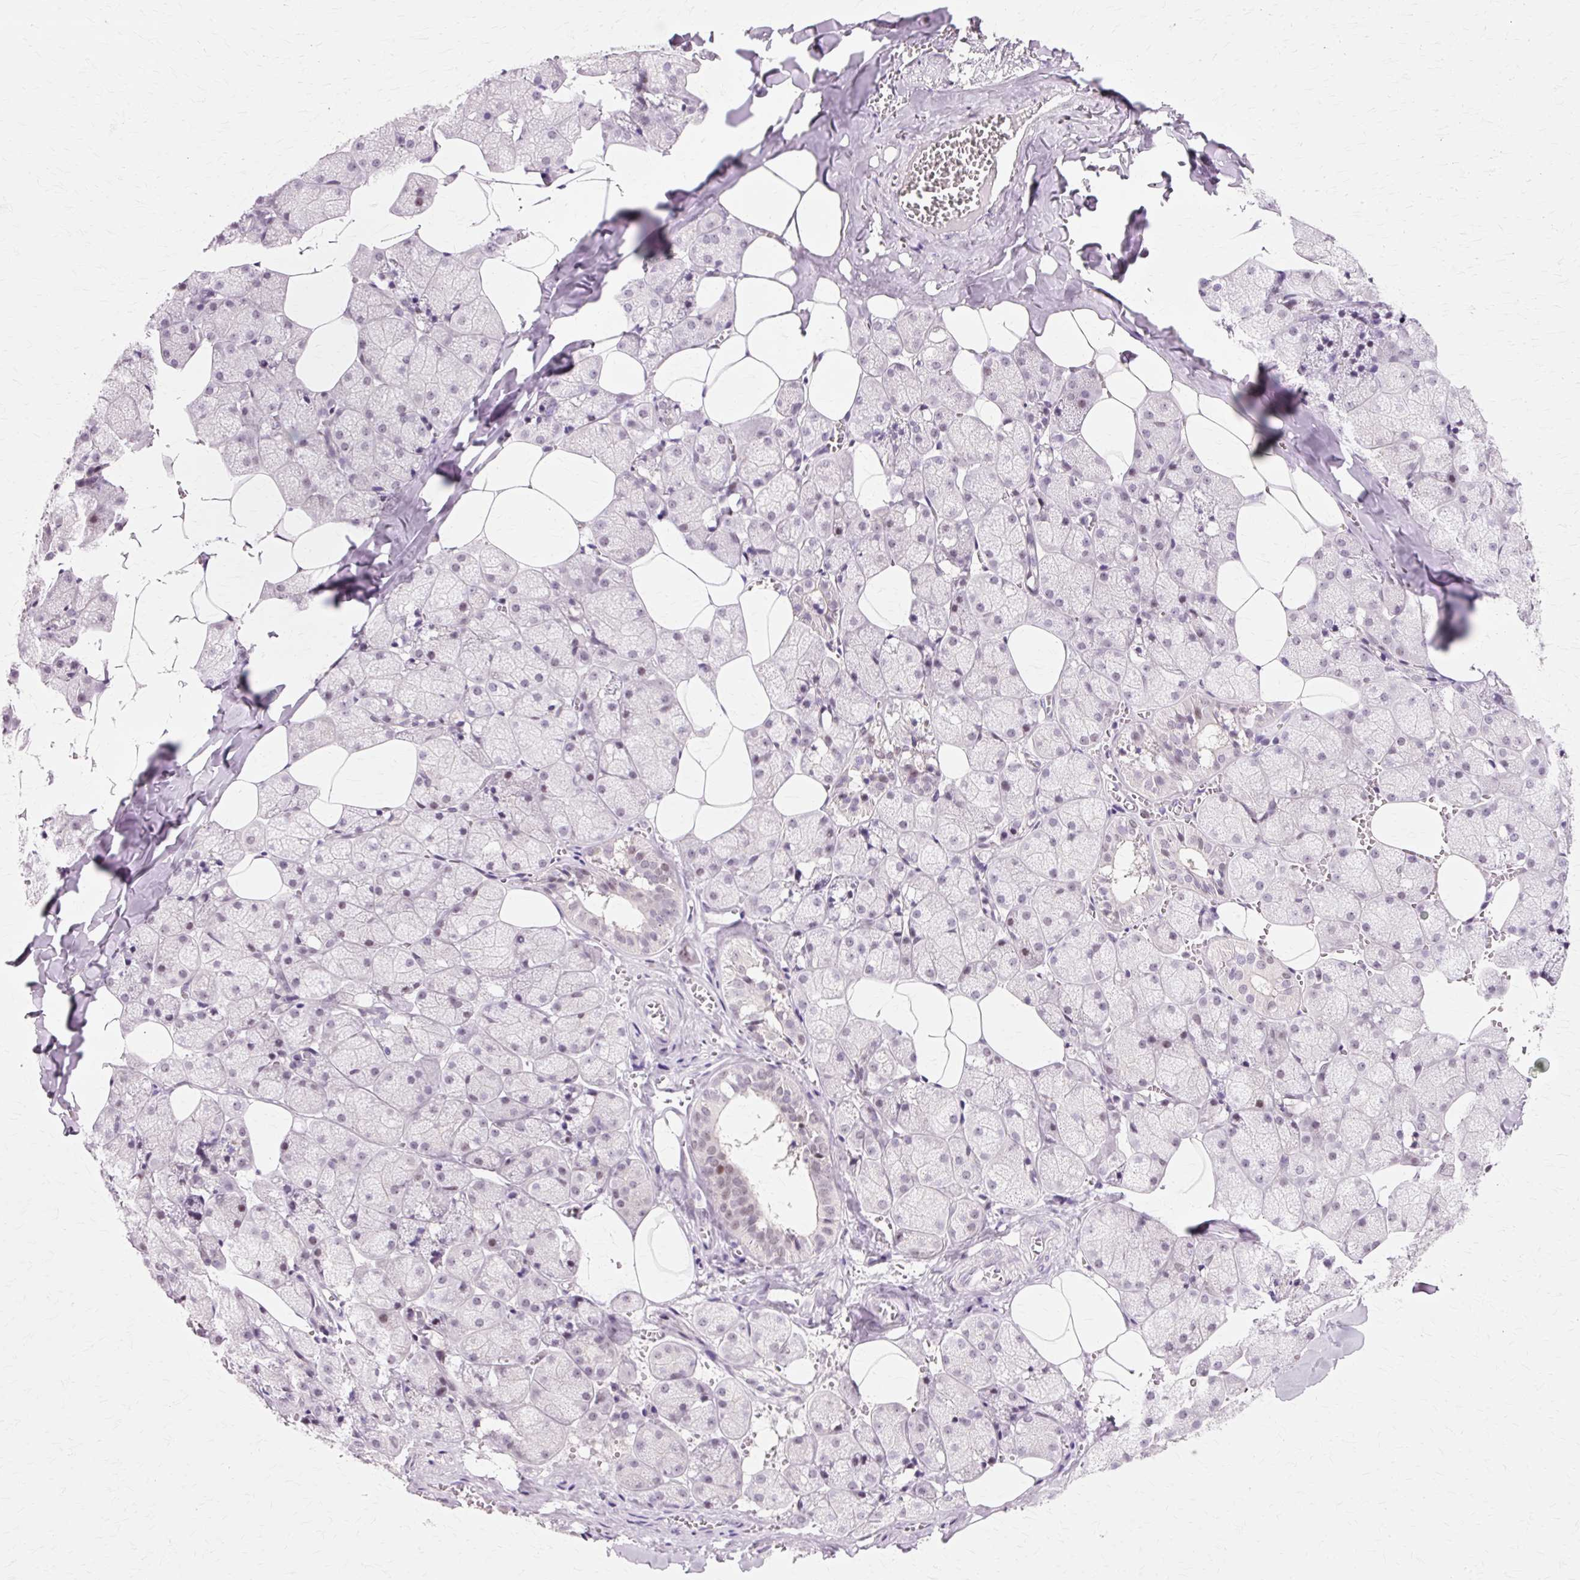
{"staining": {"intensity": "weak", "quantity": "25%-75%", "location": "nuclear"}, "tissue": "salivary gland", "cell_type": "Glandular cells", "image_type": "normal", "snomed": [{"axis": "morphology", "description": "Normal tissue, NOS"}, {"axis": "topography", "description": "Salivary gland"}, {"axis": "topography", "description": "Peripheral nerve tissue"}], "caption": "Weak nuclear positivity for a protein is seen in approximately 25%-75% of glandular cells of normal salivary gland using IHC.", "gene": "MACROD2", "patient": {"sex": "male", "age": 38}}